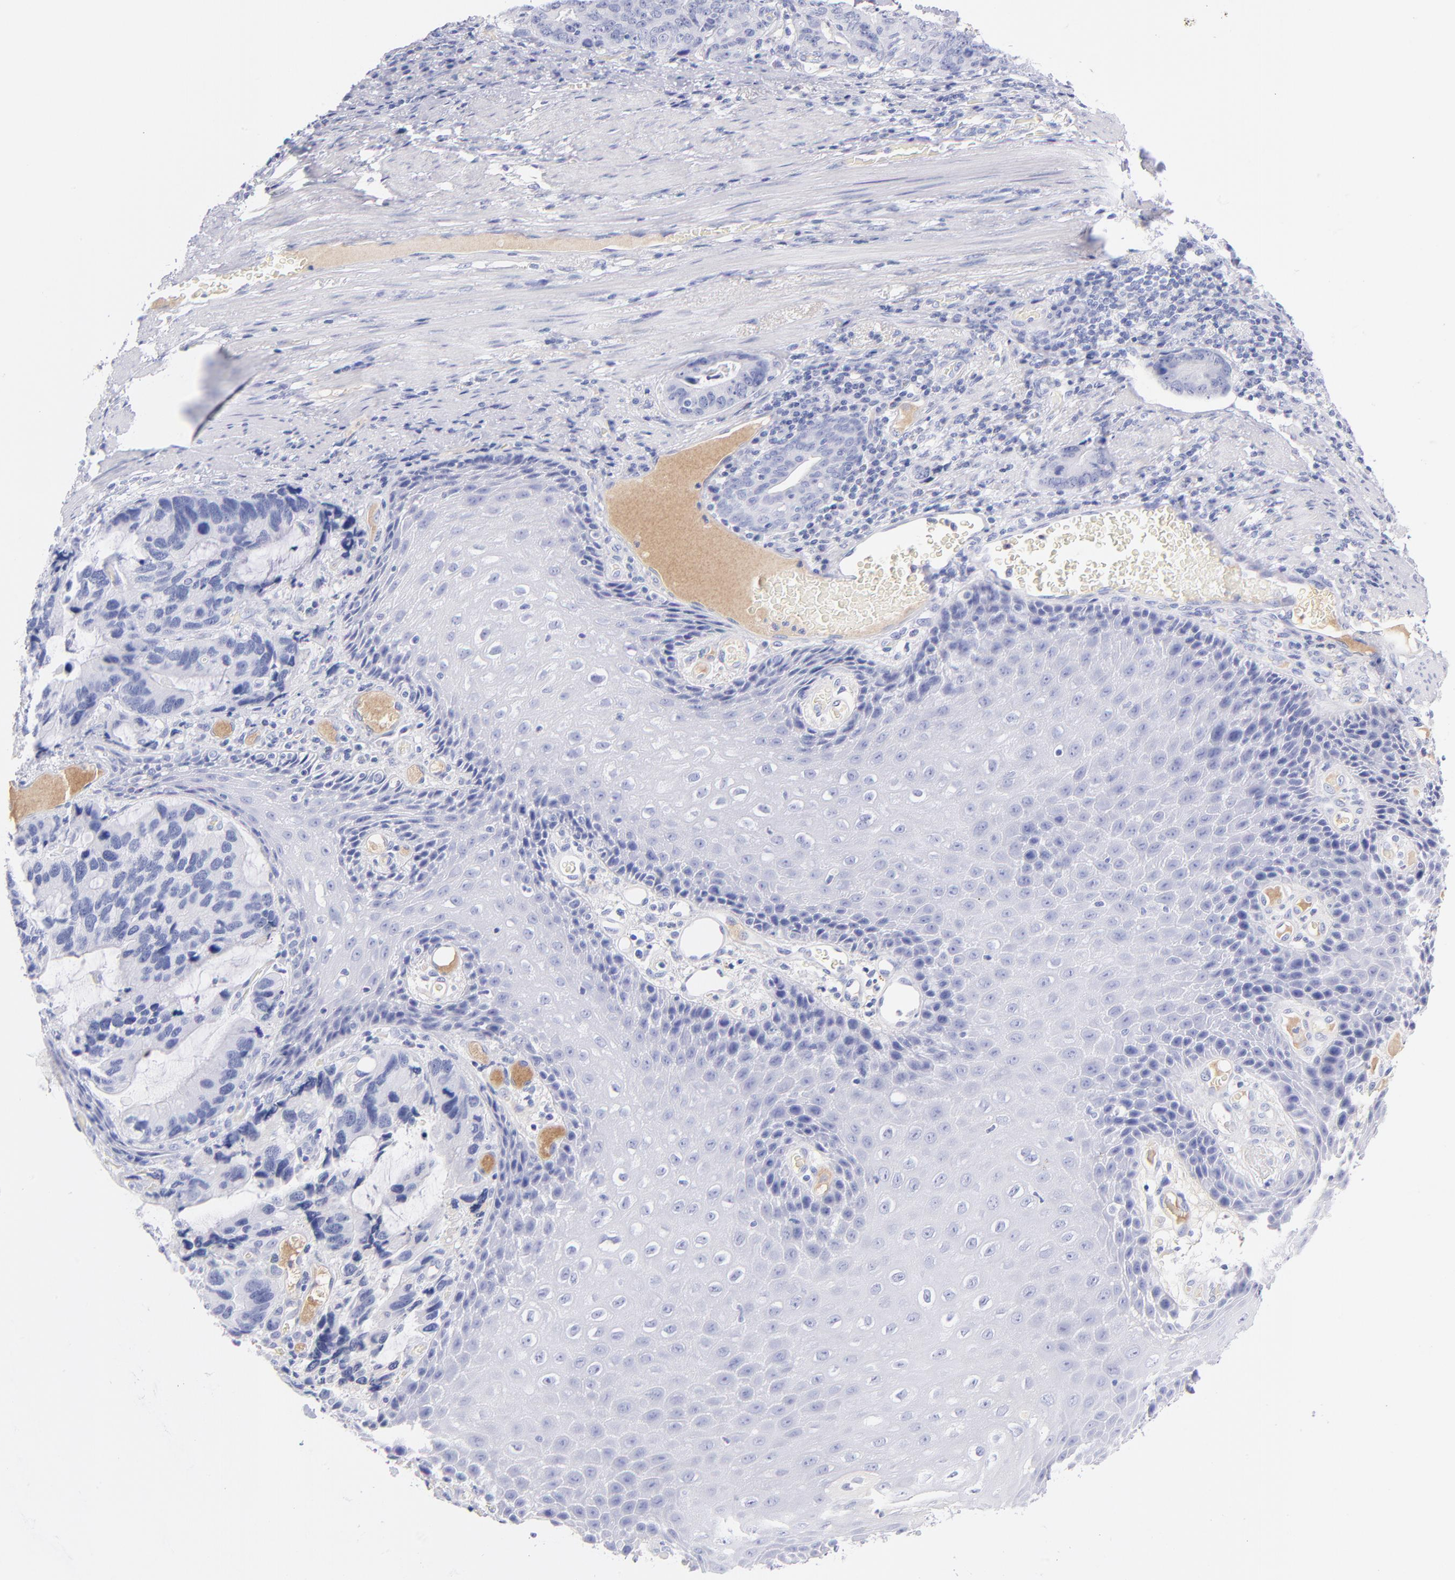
{"staining": {"intensity": "negative", "quantity": "none", "location": "none"}, "tissue": "stomach cancer", "cell_type": "Tumor cells", "image_type": "cancer", "snomed": [{"axis": "morphology", "description": "Adenocarcinoma, NOS"}, {"axis": "topography", "description": "Esophagus"}, {"axis": "topography", "description": "Stomach"}], "caption": "A high-resolution image shows immunohistochemistry (IHC) staining of adenocarcinoma (stomach), which displays no significant staining in tumor cells.", "gene": "HP", "patient": {"sex": "male", "age": 74}}